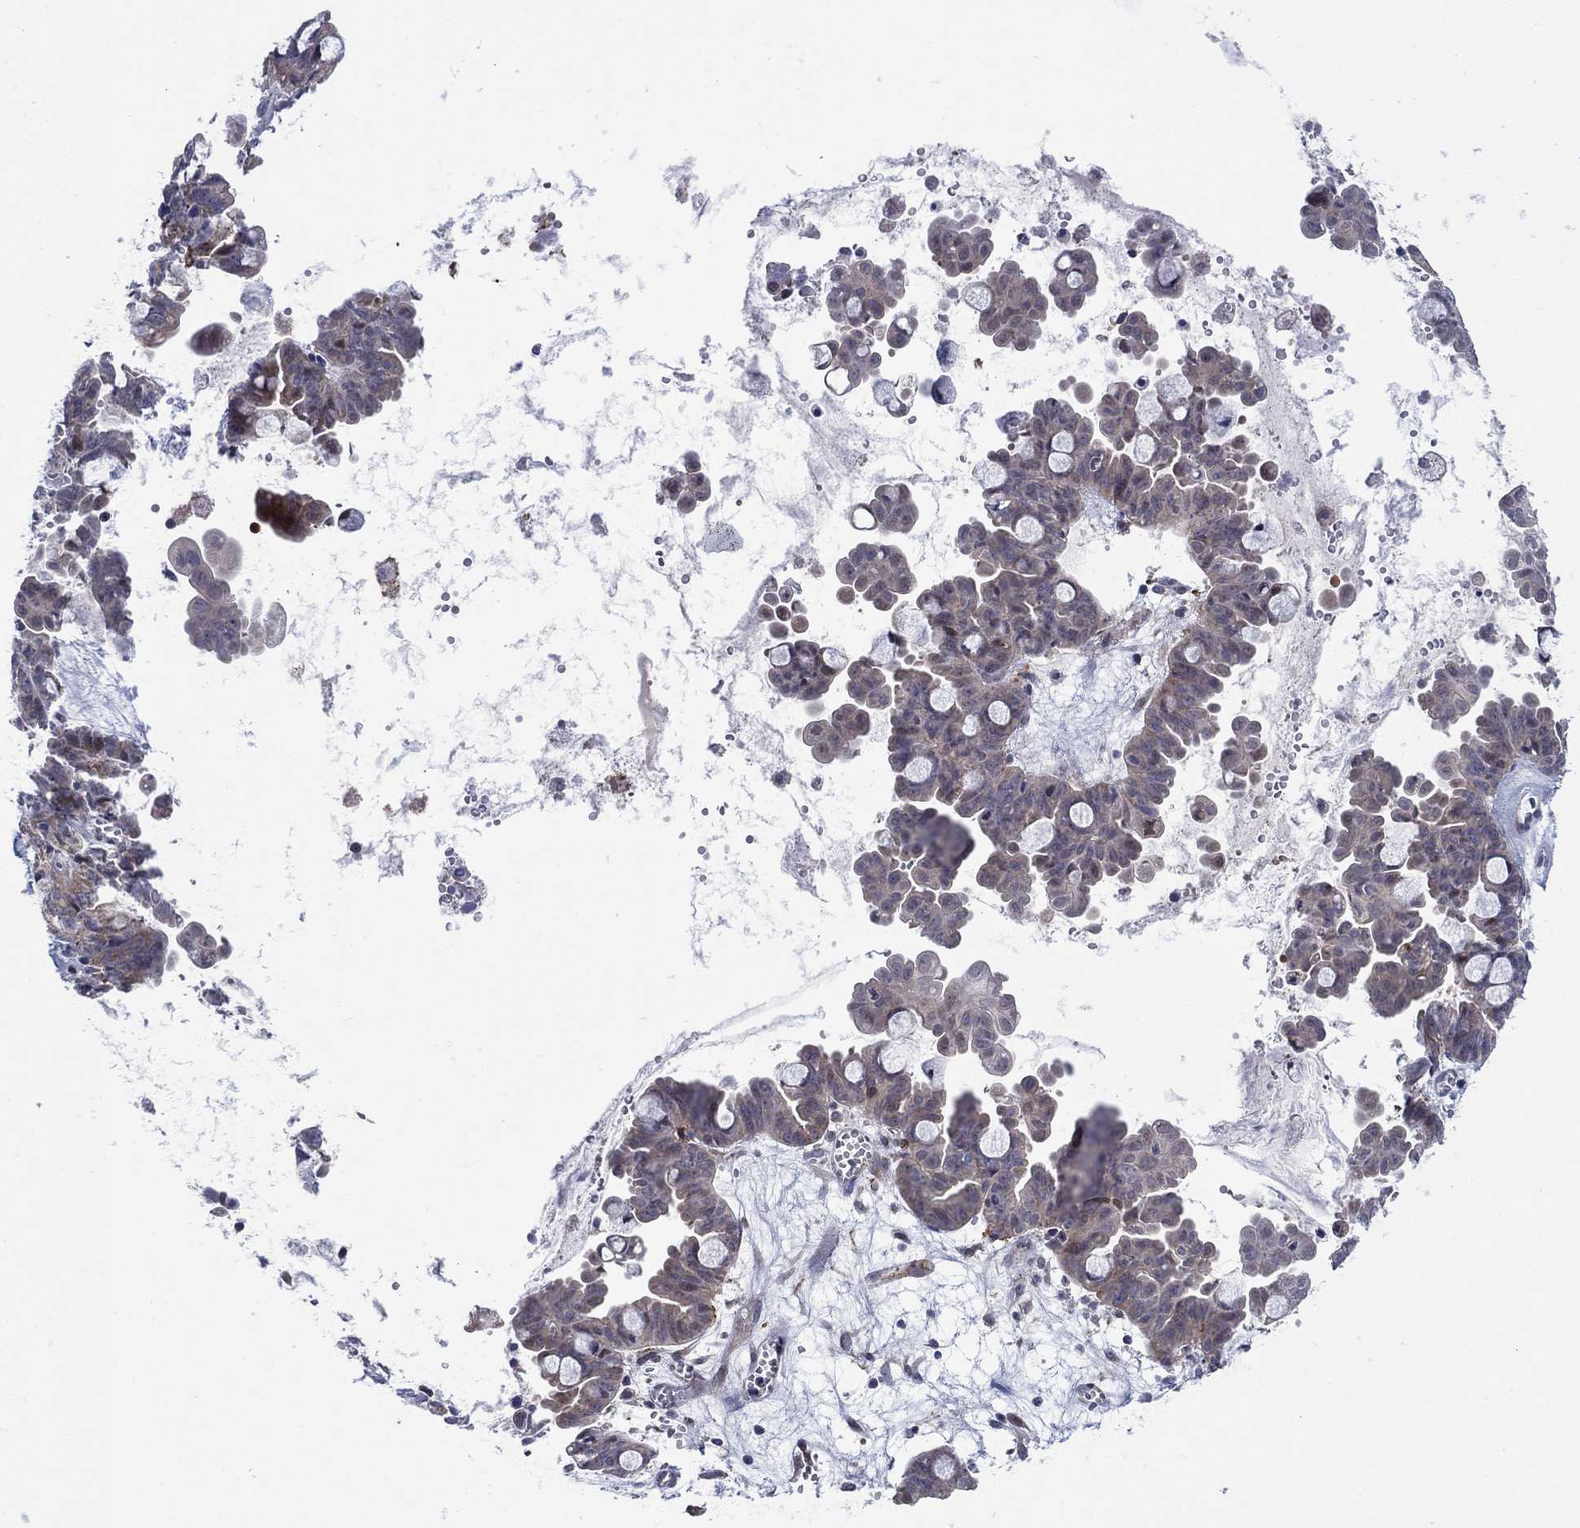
{"staining": {"intensity": "negative", "quantity": "none", "location": "none"}, "tissue": "ovarian cancer", "cell_type": "Tumor cells", "image_type": "cancer", "snomed": [{"axis": "morphology", "description": "Cystadenocarcinoma, mucinous, NOS"}, {"axis": "topography", "description": "Ovary"}], "caption": "The histopathology image shows no significant positivity in tumor cells of ovarian mucinous cystadenocarcinoma.", "gene": "SLC35F2", "patient": {"sex": "female", "age": 63}}